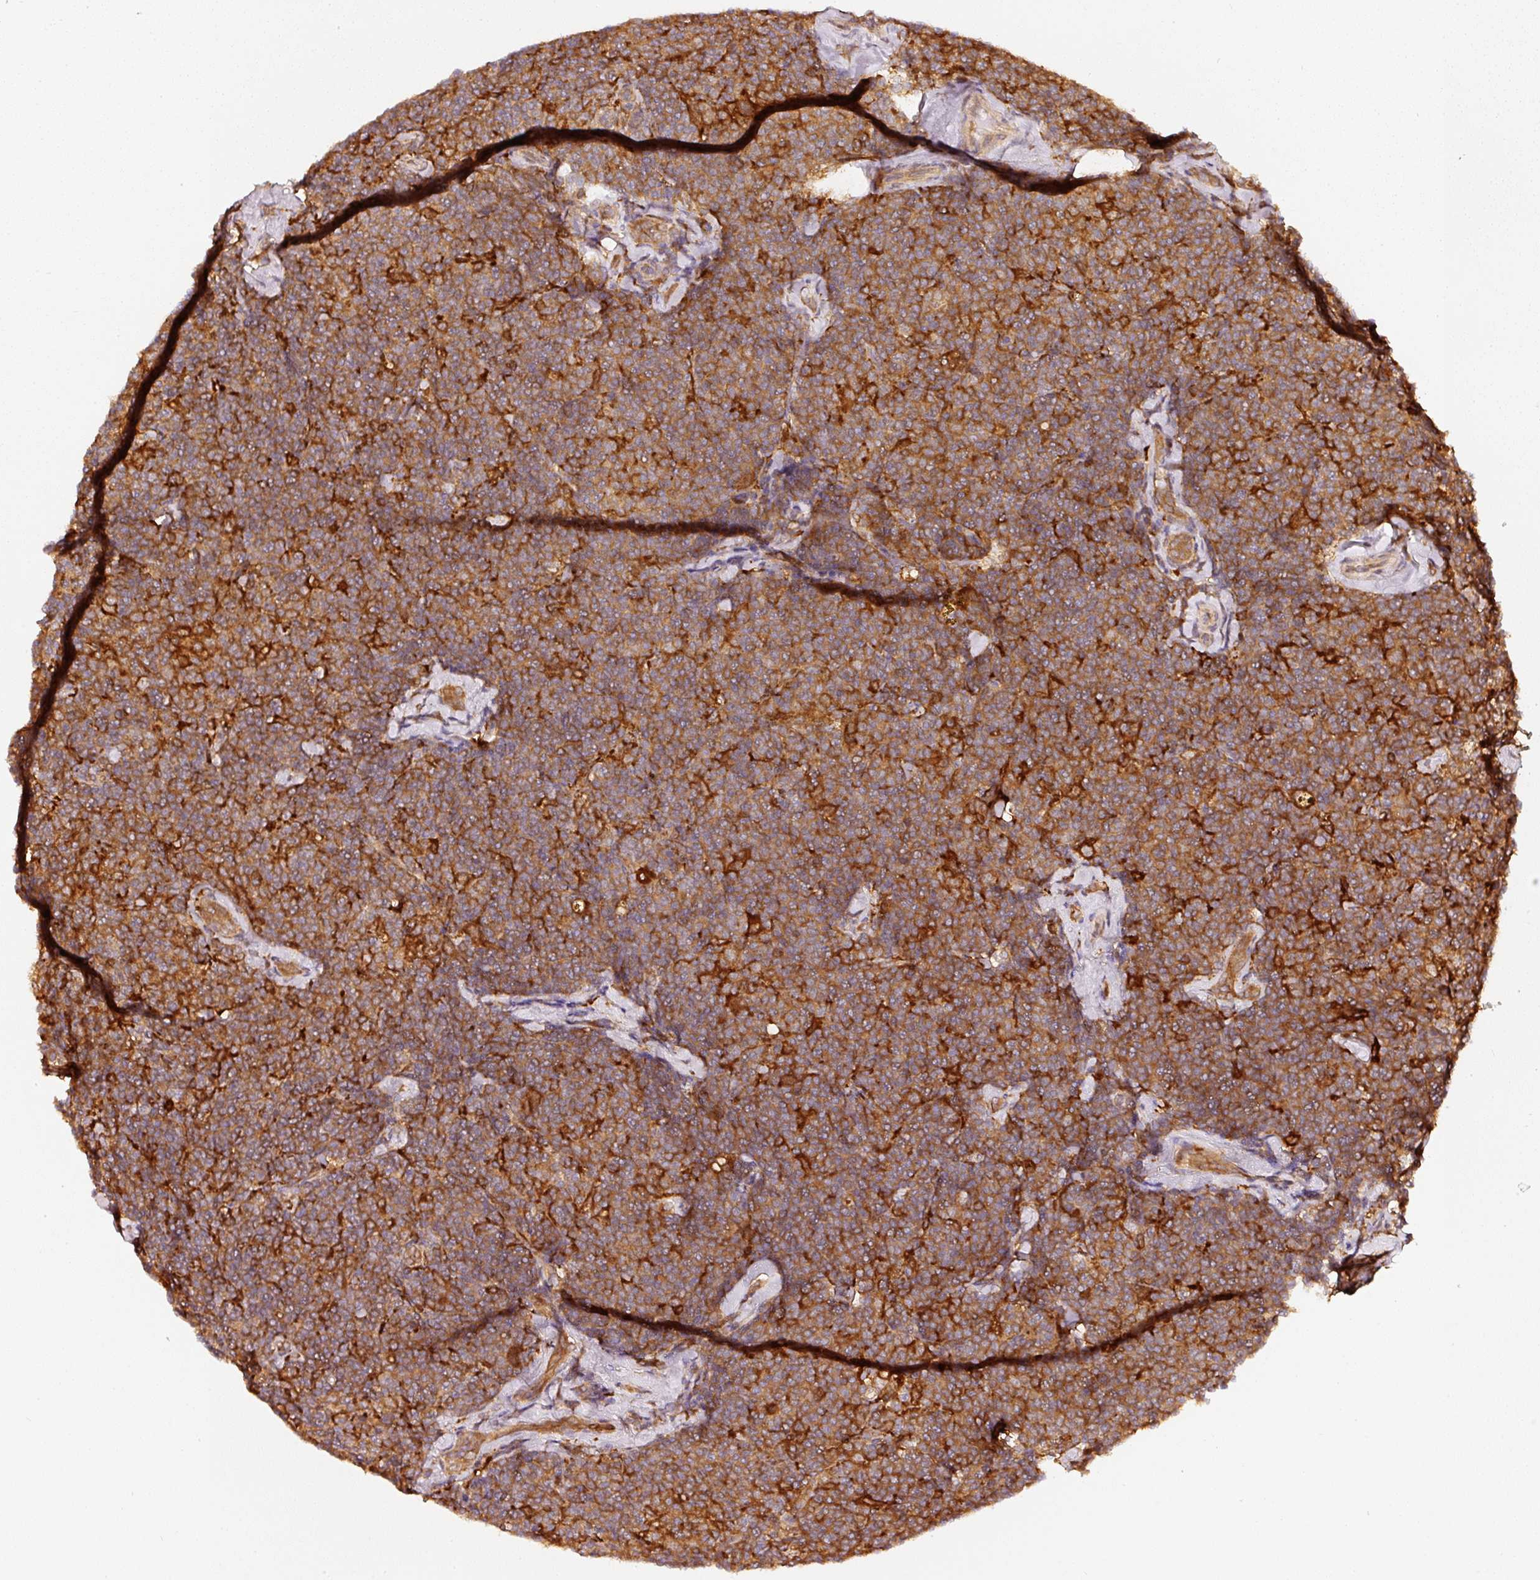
{"staining": {"intensity": "strong", "quantity": ">75%", "location": "cytoplasmic/membranous"}, "tissue": "lymphoma", "cell_type": "Tumor cells", "image_type": "cancer", "snomed": [{"axis": "morphology", "description": "Malignant lymphoma, non-Hodgkin's type, Low grade"}, {"axis": "topography", "description": "Lymph node"}], "caption": "The photomicrograph reveals staining of lymphoma, revealing strong cytoplasmic/membranous protein expression (brown color) within tumor cells. The protein is stained brown, and the nuclei are stained in blue (DAB (3,3'-diaminobenzidine) IHC with brightfield microscopy, high magnification).", "gene": "ASMTL", "patient": {"sex": "female", "age": 56}}